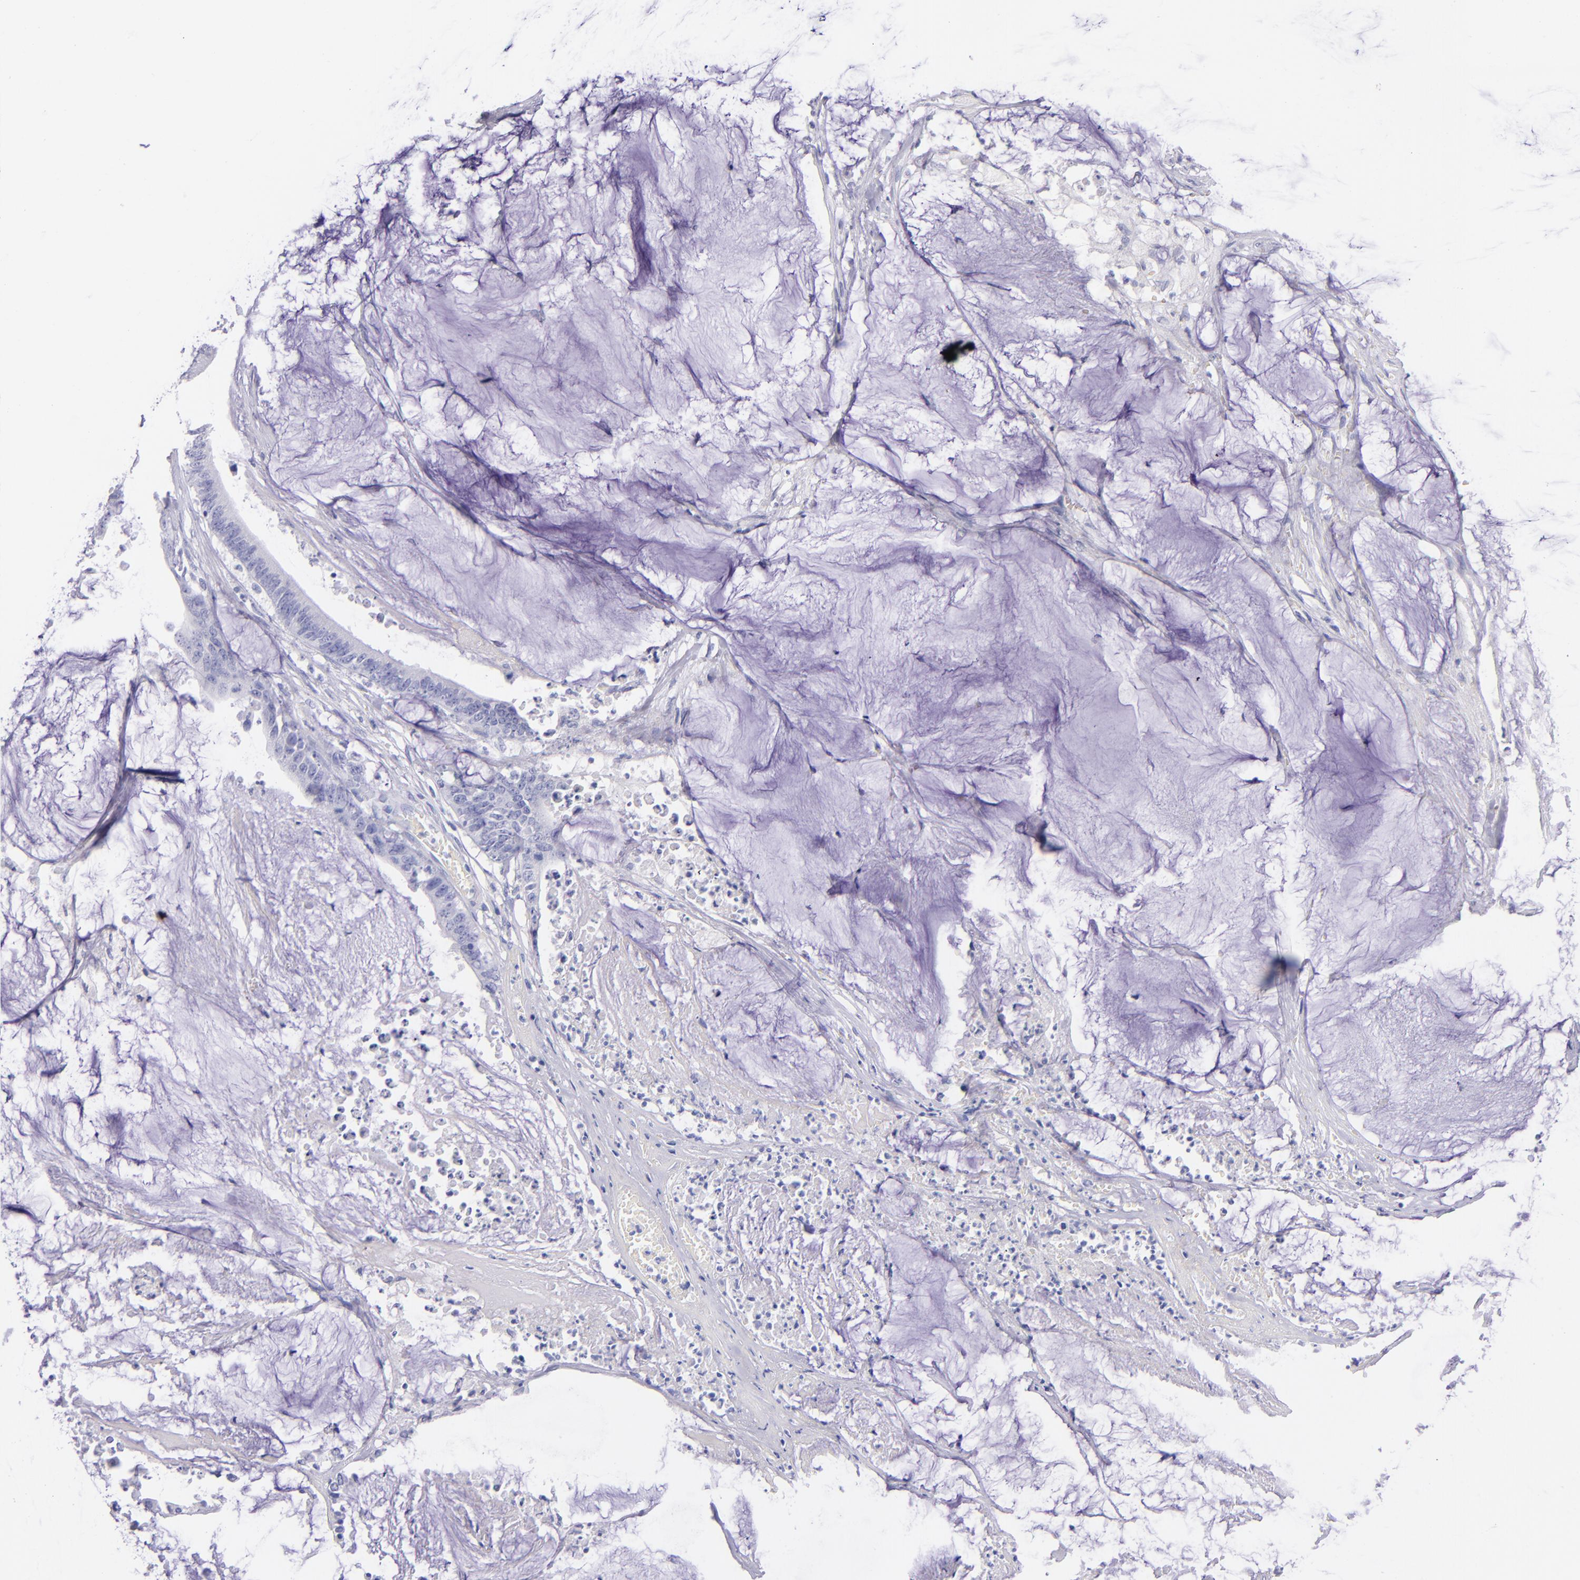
{"staining": {"intensity": "negative", "quantity": "none", "location": "none"}, "tissue": "colorectal cancer", "cell_type": "Tumor cells", "image_type": "cancer", "snomed": [{"axis": "morphology", "description": "Adenocarcinoma, NOS"}, {"axis": "topography", "description": "Rectum"}], "caption": "Immunohistochemistry photomicrograph of neoplastic tissue: human colorectal adenocarcinoma stained with DAB displays no significant protein staining in tumor cells.", "gene": "UCHL1", "patient": {"sex": "female", "age": 66}}